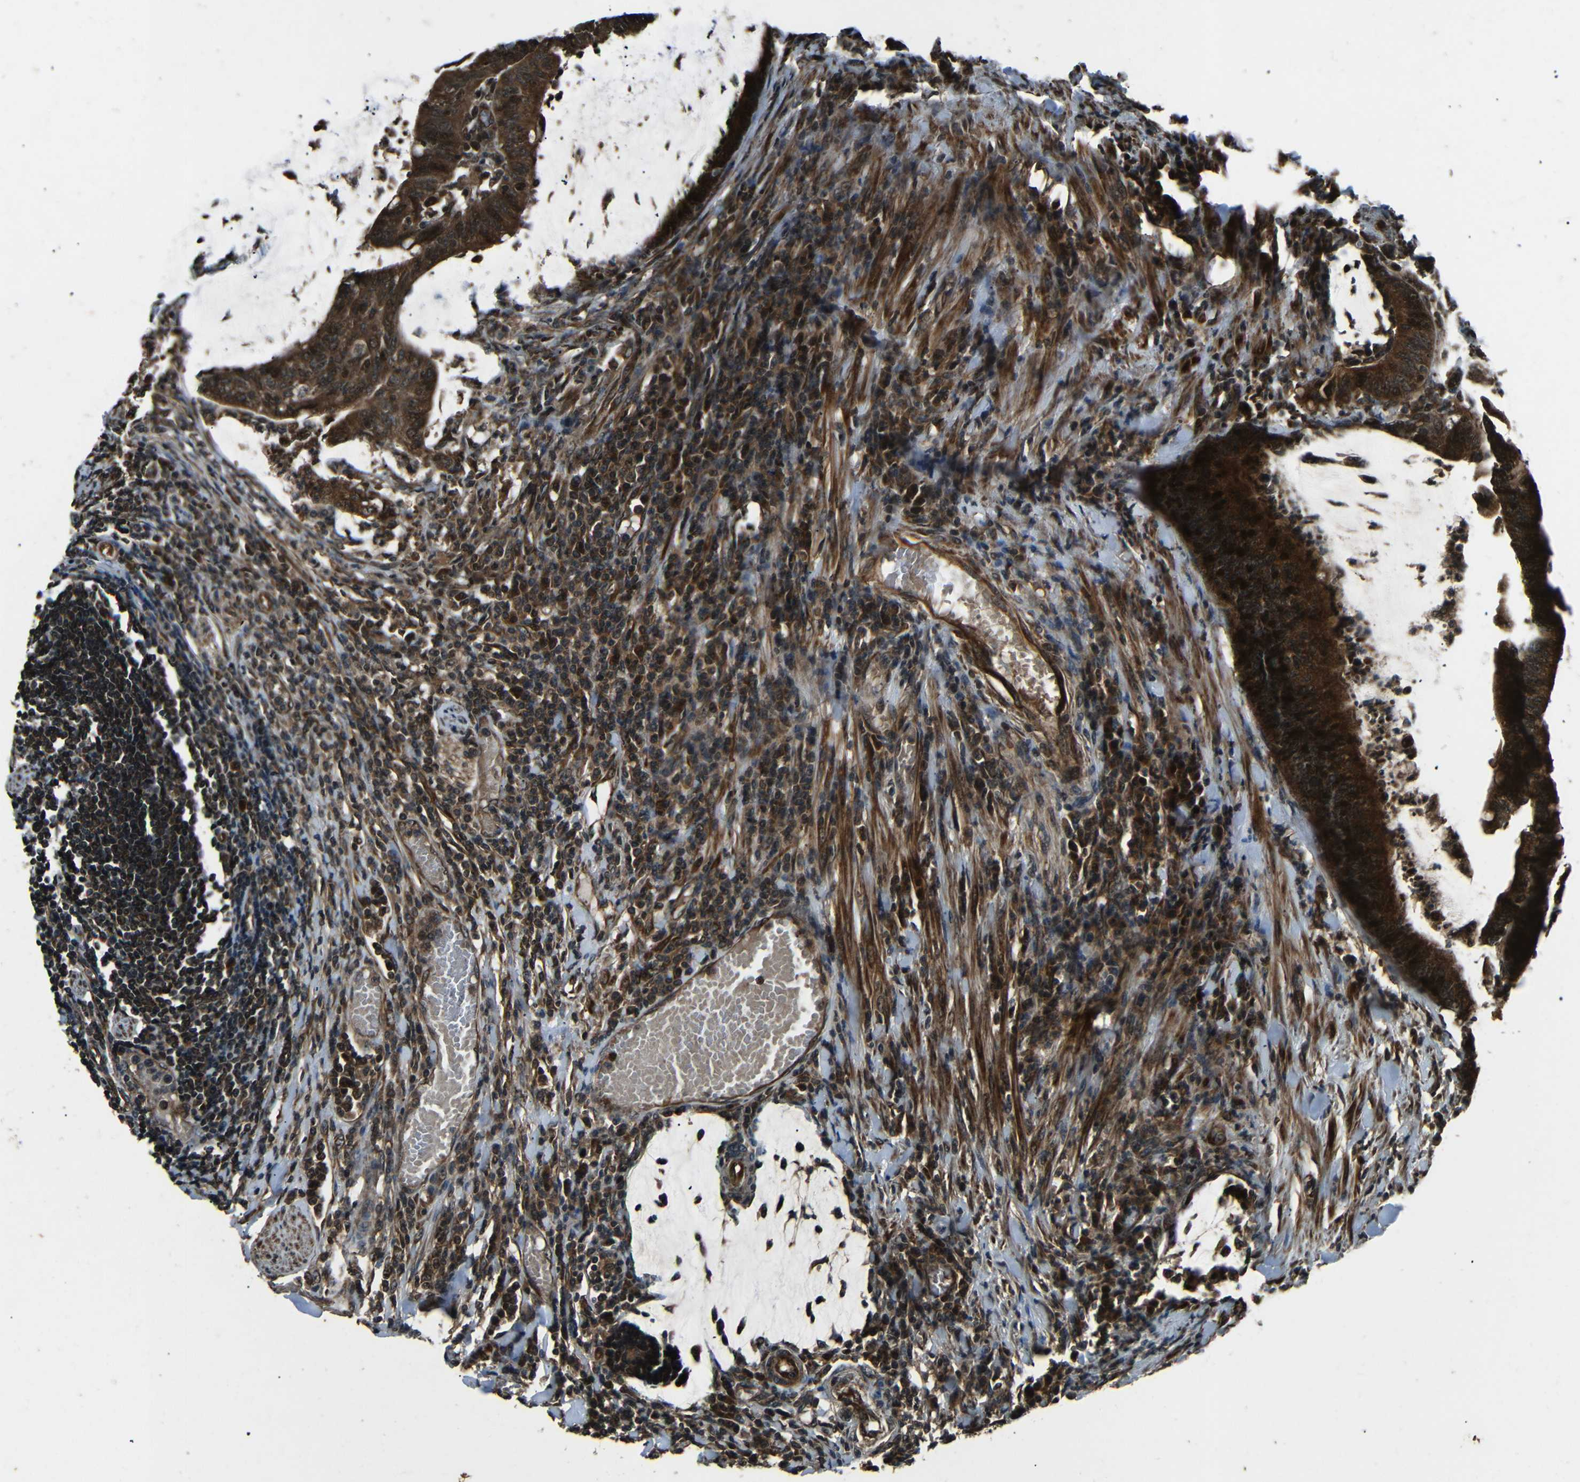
{"staining": {"intensity": "strong", "quantity": ">75%", "location": "cytoplasmic/membranous,nuclear"}, "tissue": "colorectal cancer", "cell_type": "Tumor cells", "image_type": "cancer", "snomed": [{"axis": "morphology", "description": "Adenocarcinoma, NOS"}, {"axis": "topography", "description": "Rectum"}], "caption": "Immunohistochemical staining of human colorectal adenocarcinoma exhibits strong cytoplasmic/membranous and nuclear protein staining in approximately >75% of tumor cells.", "gene": "PLK2", "patient": {"sex": "female", "age": 66}}